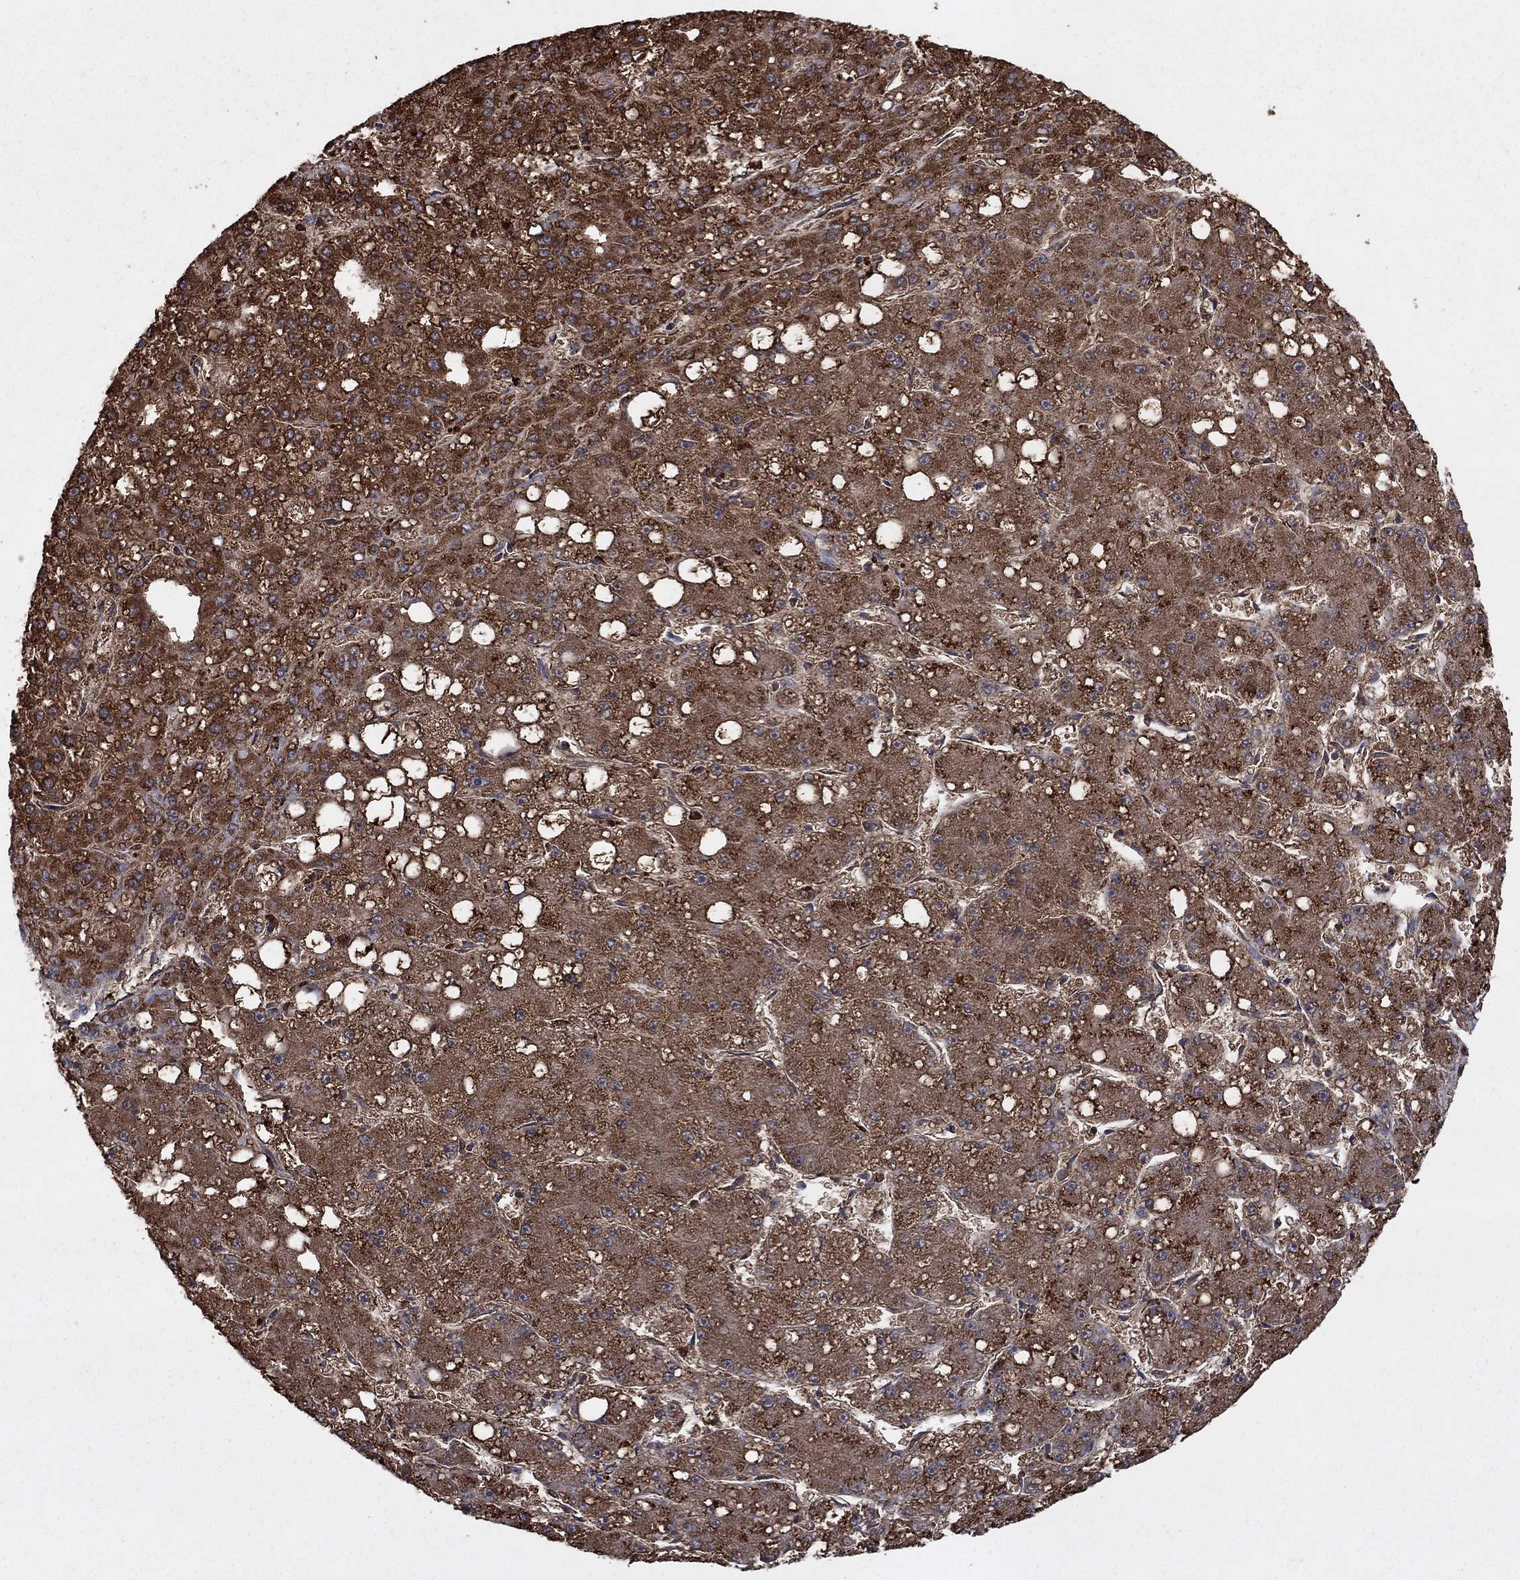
{"staining": {"intensity": "strong", "quantity": "25%-75%", "location": "cytoplasmic/membranous"}, "tissue": "liver cancer", "cell_type": "Tumor cells", "image_type": "cancer", "snomed": [{"axis": "morphology", "description": "Carcinoma, Hepatocellular, NOS"}, {"axis": "topography", "description": "Liver"}], "caption": "Brown immunohistochemical staining in hepatocellular carcinoma (liver) reveals strong cytoplasmic/membranous positivity in approximately 25%-75% of tumor cells.", "gene": "DPH1", "patient": {"sex": "male", "age": 67}}